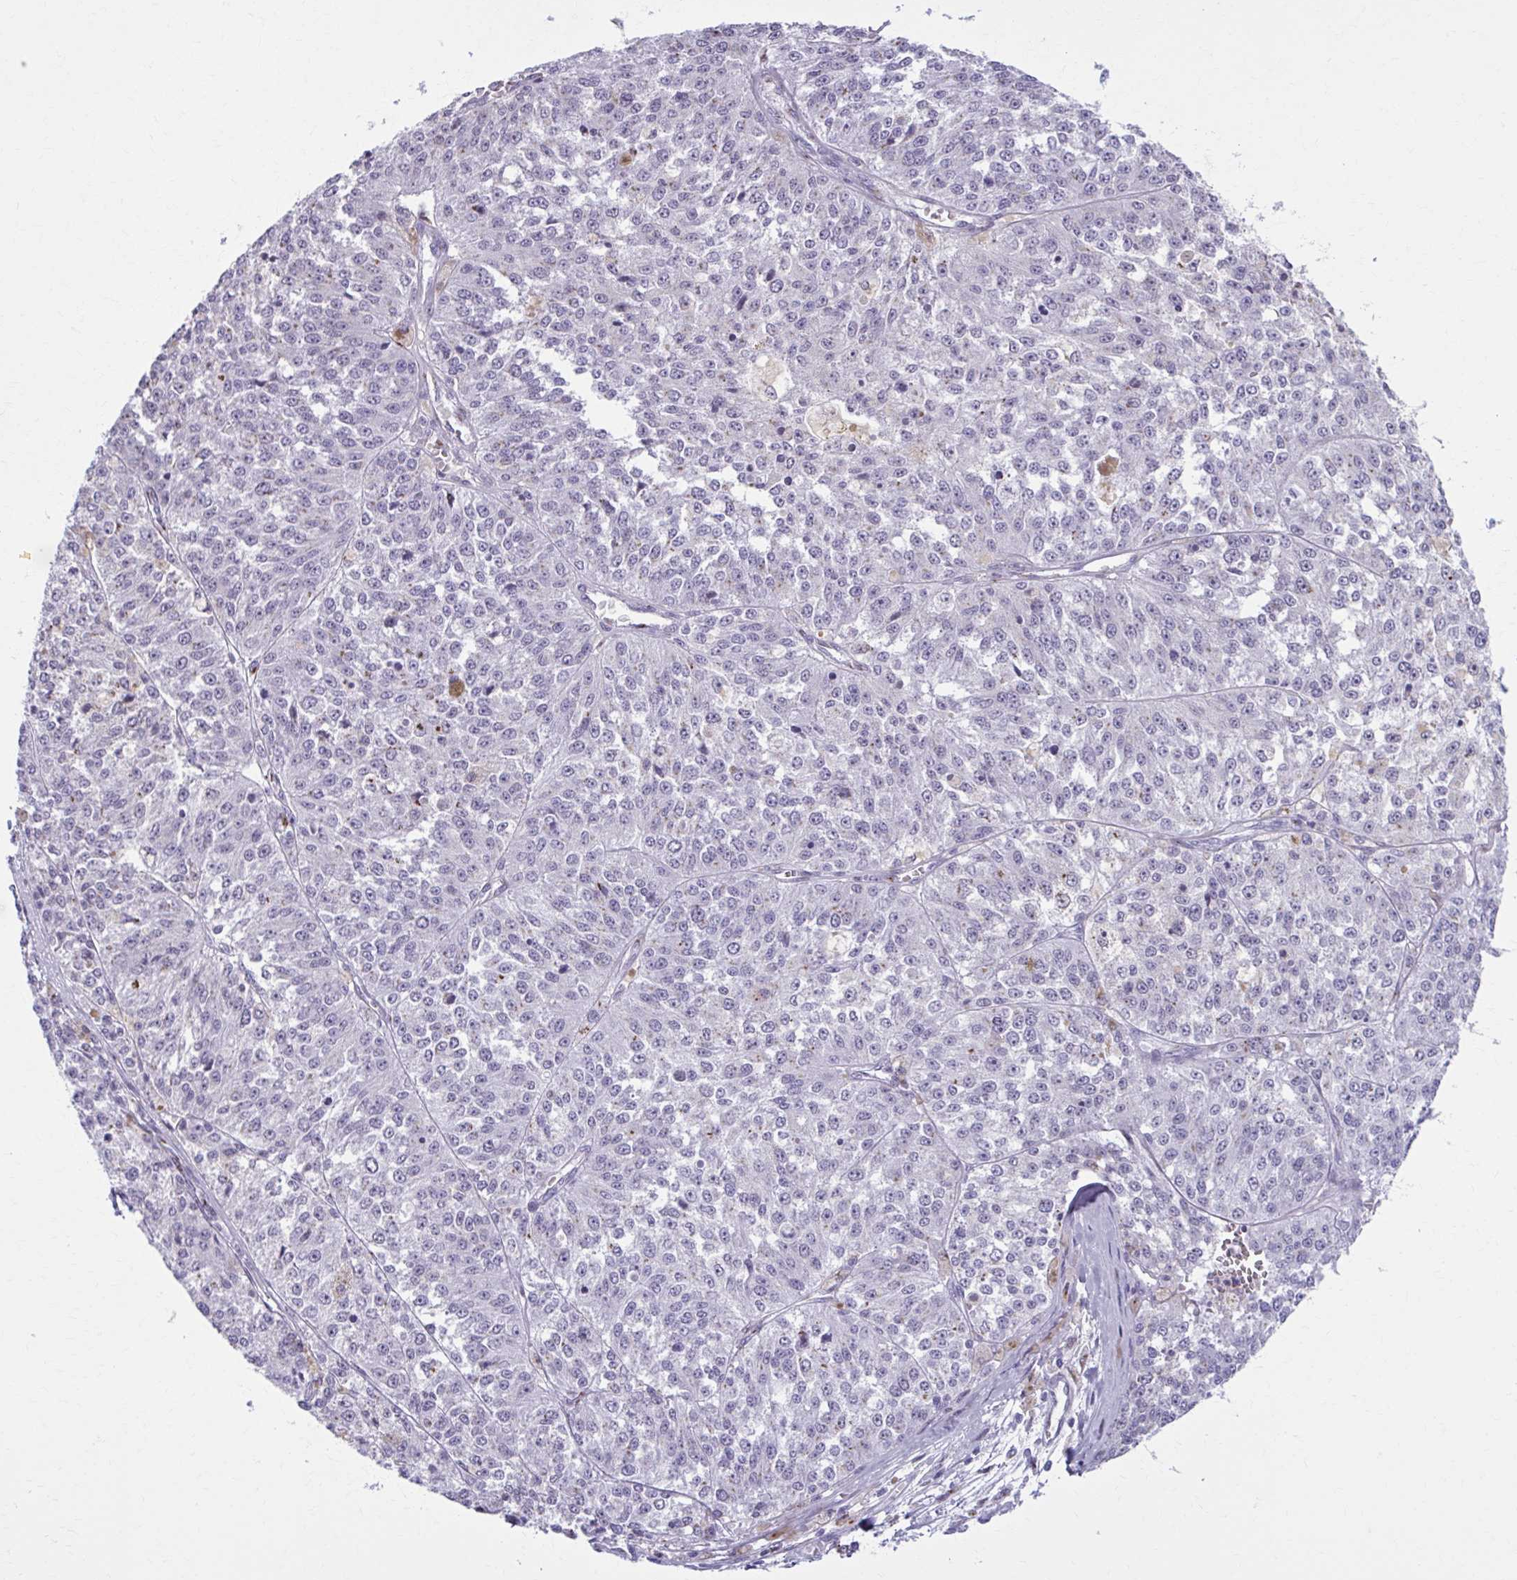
{"staining": {"intensity": "negative", "quantity": "none", "location": "none"}, "tissue": "melanoma", "cell_type": "Tumor cells", "image_type": "cancer", "snomed": [{"axis": "morphology", "description": "Malignant melanoma, Metastatic site"}, {"axis": "topography", "description": "Lymph node"}], "caption": "This micrograph is of melanoma stained with immunohistochemistry (IHC) to label a protein in brown with the nuclei are counter-stained blue. There is no positivity in tumor cells. The staining was performed using DAB (3,3'-diaminobenzidine) to visualize the protein expression in brown, while the nuclei were stained in blue with hematoxylin (Magnification: 20x).", "gene": "ZNF682", "patient": {"sex": "female", "age": 64}}